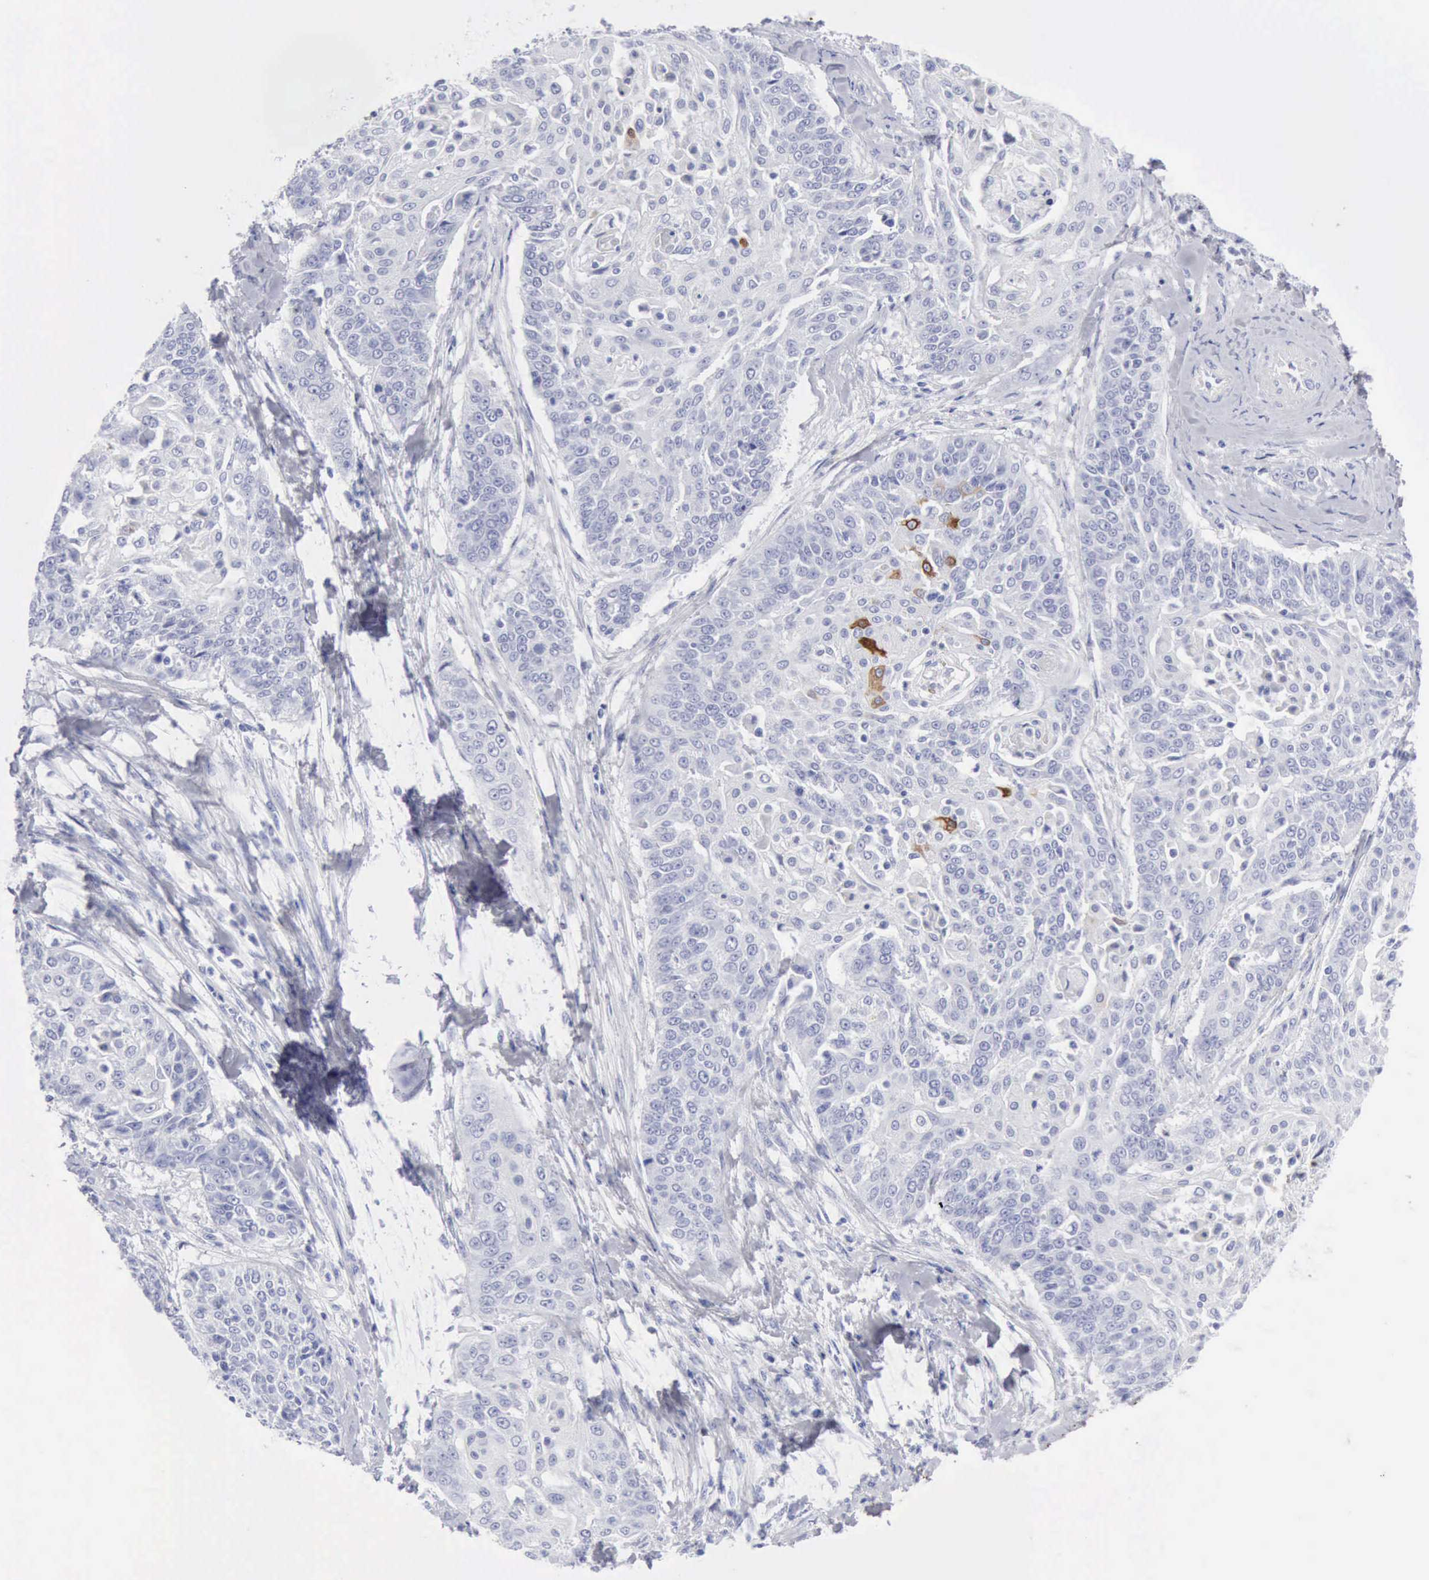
{"staining": {"intensity": "negative", "quantity": "none", "location": "none"}, "tissue": "cervical cancer", "cell_type": "Tumor cells", "image_type": "cancer", "snomed": [{"axis": "morphology", "description": "Squamous cell carcinoma, NOS"}, {"axis": "topography", "description": "Cervix"}], "caption": "Tumor cells show no significant staining in cervical cancer (squamous cell carcinoma).", "gene": "KRT10", "patient": {"sex": "female", "age": 64}}